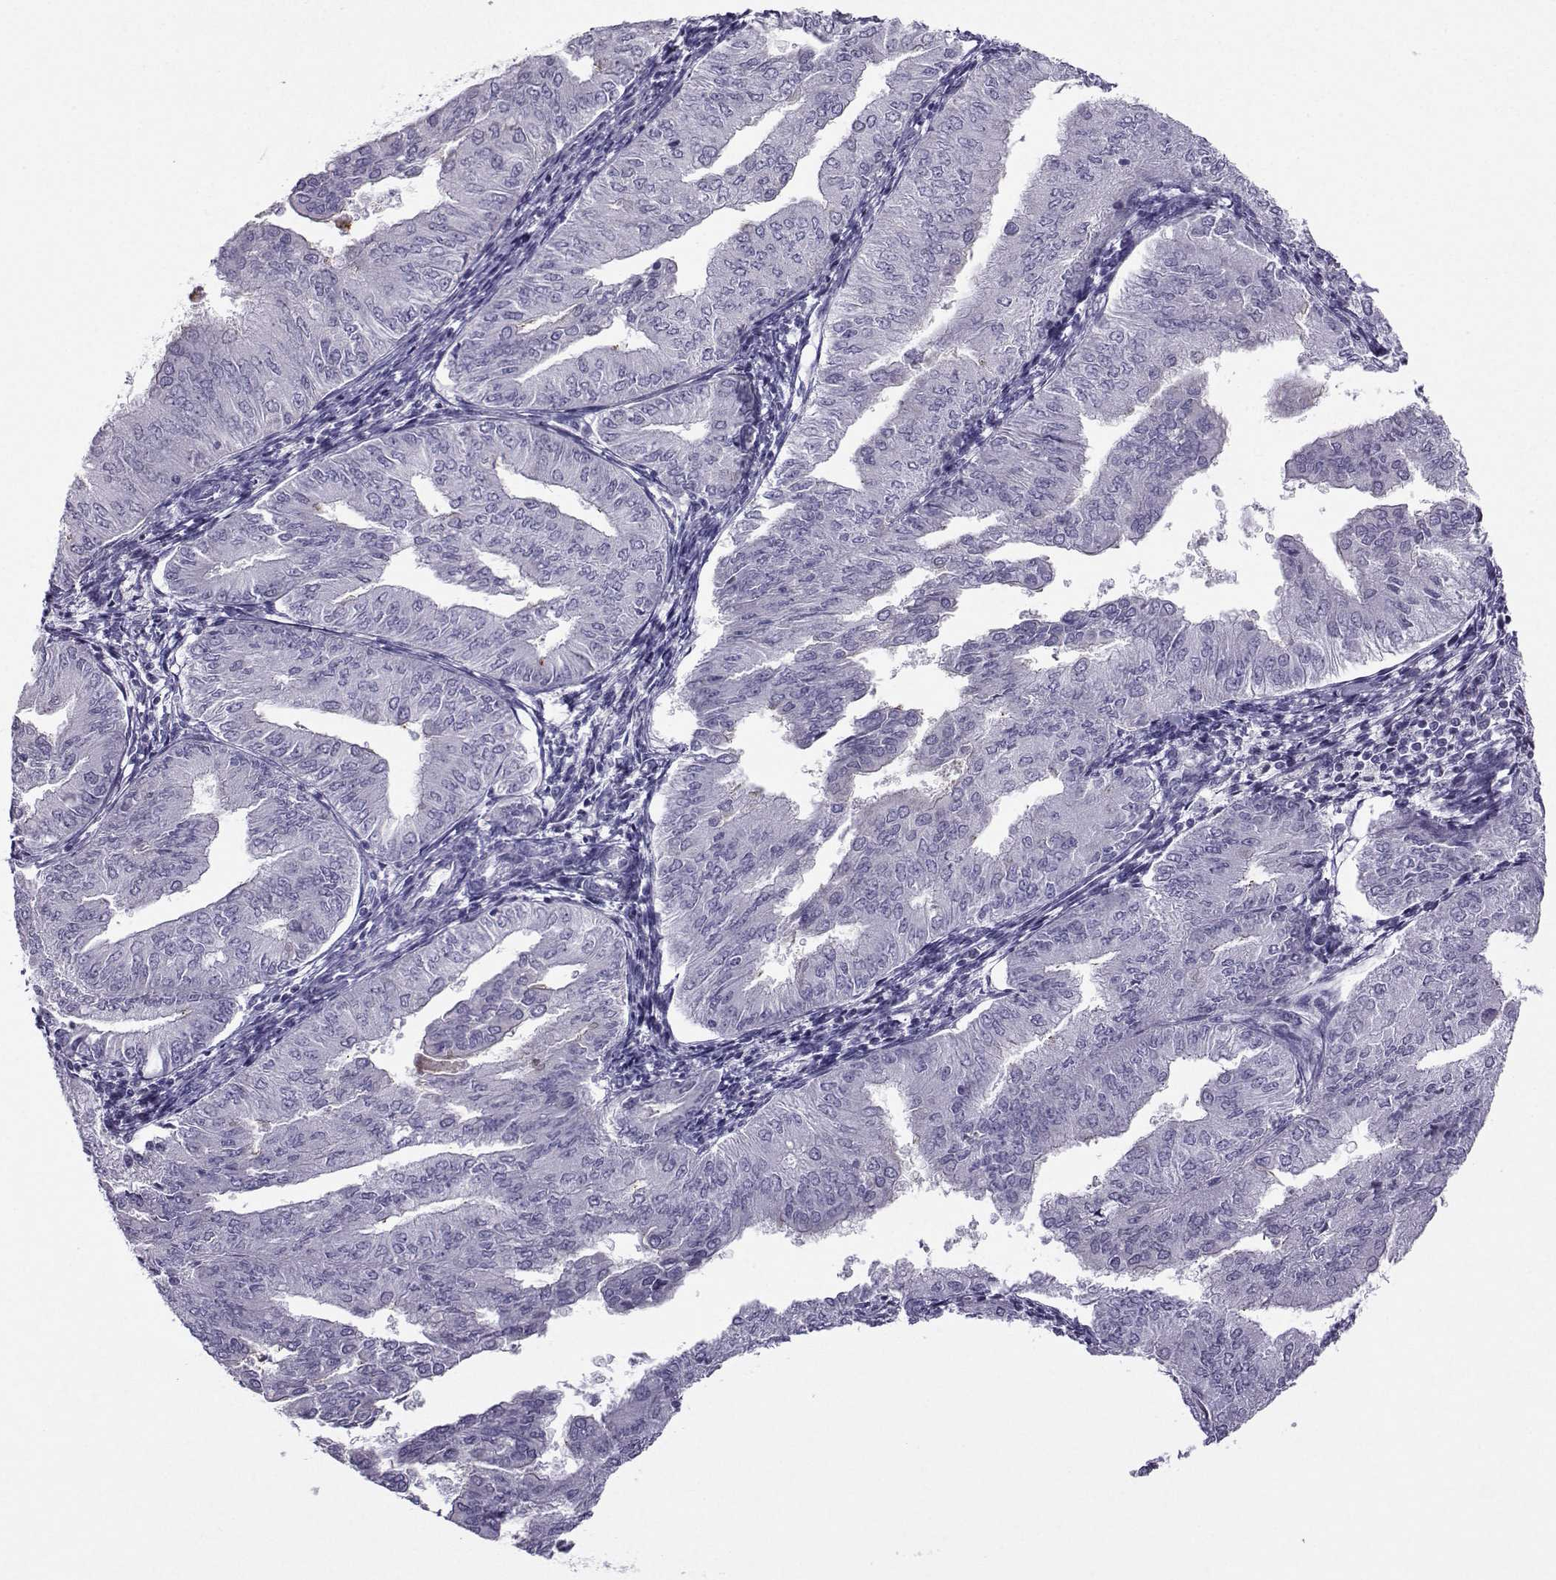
{"staining": {"intensity": "negative", "quantity": "none", "location": "none"}, "tissue": "endometrial cancer", "cell_type": "Tumor cells", "image_type": "cancer", "snomed": [{"axis": "morphology", "description": "Adenocarcinoma, NOS"}, {"axis": "topography", "description": "Endometrium"}], "caption": "There is no significant positivity in tumor cells of endometrial cancer (adenocarcinoma).", "gene": "ARMC2", "patient": {"sex": "female", "age": 53}}